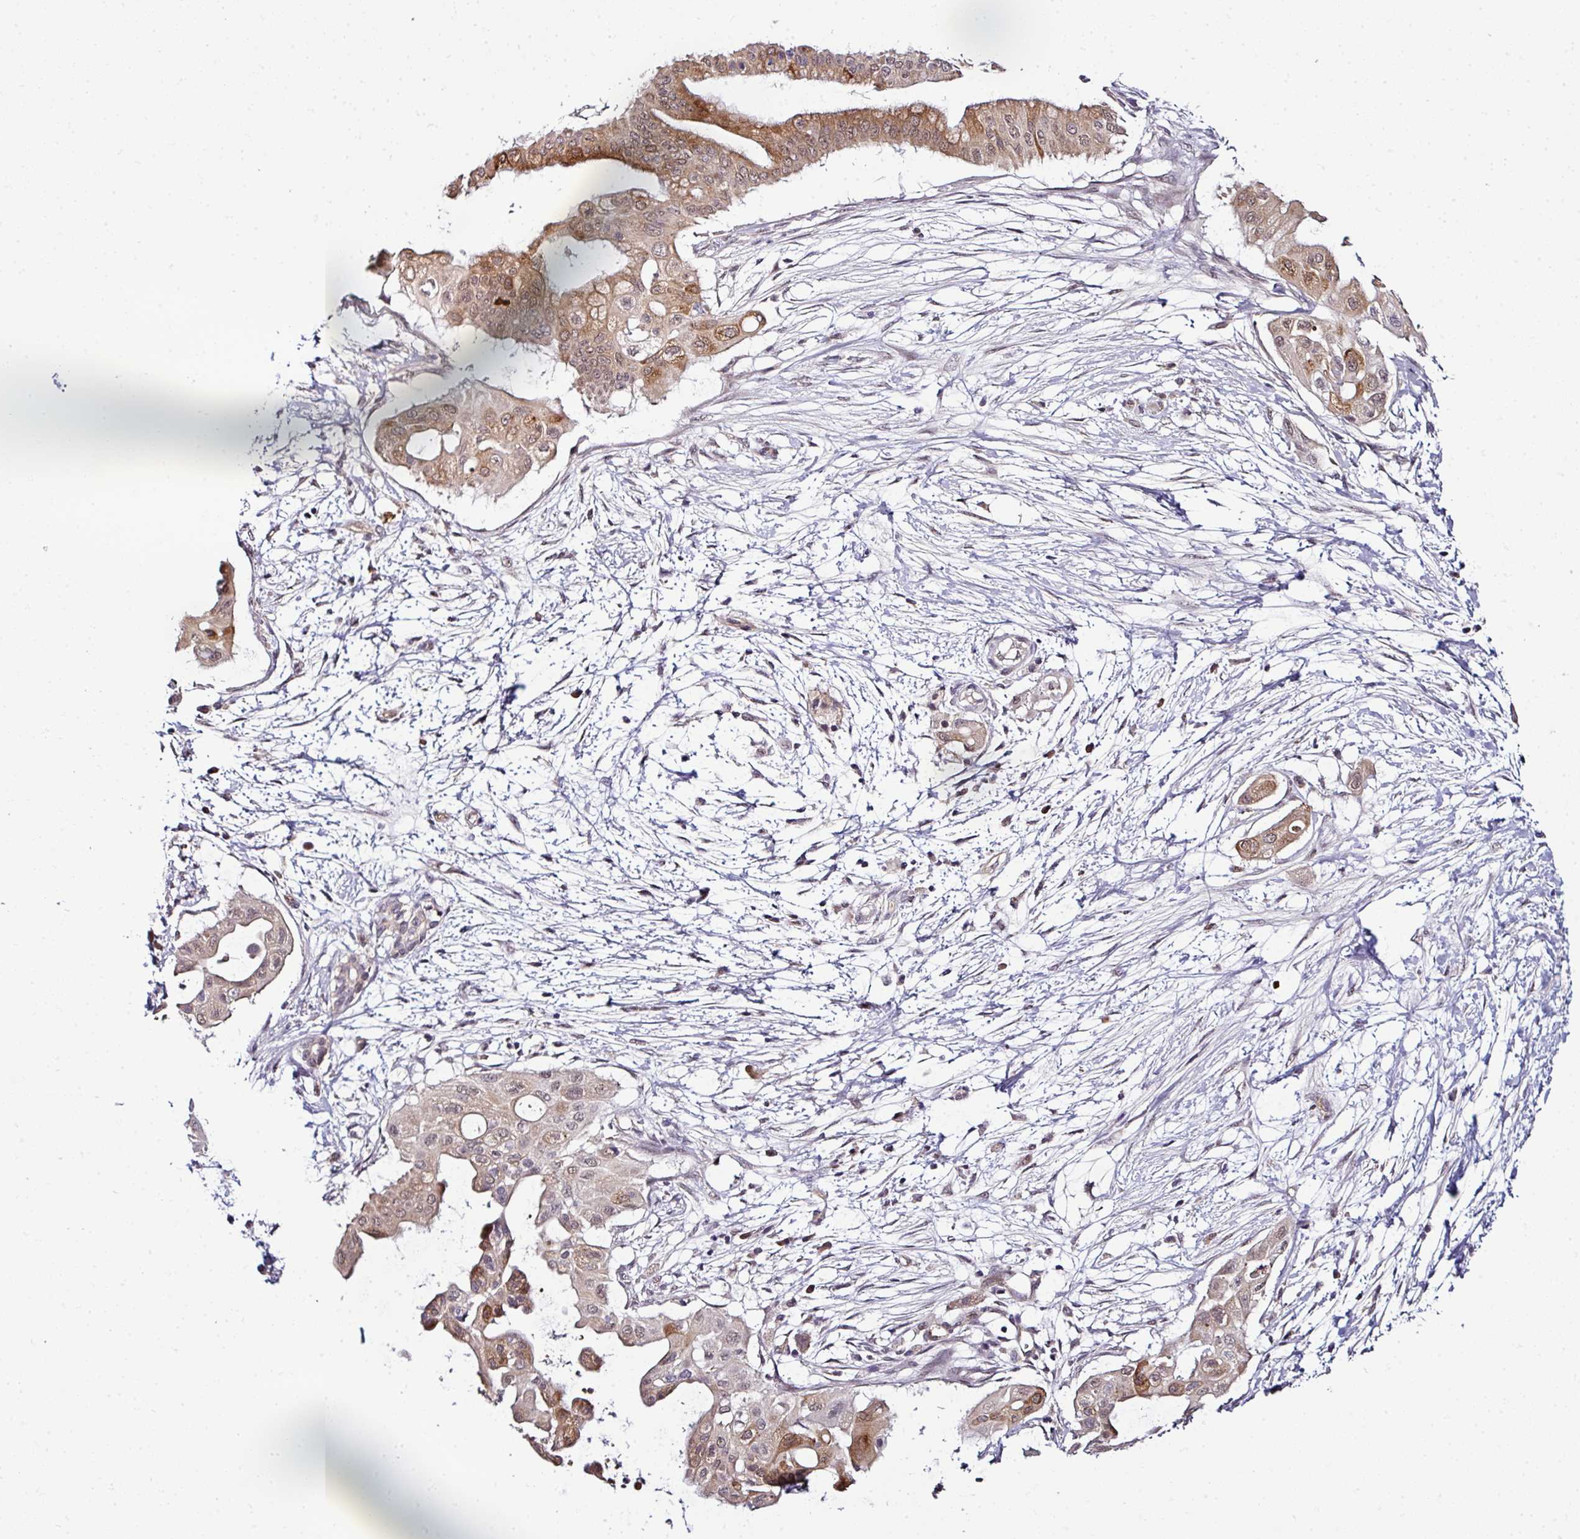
{"staining": {"intensity": "moderate", "quantity": ">75%", "location": "cytoplasmic/membranous,nuclear"}, "tissue": "pancreatic cancer", "cell_type": "Tumor cells", "image_type": "cancer", "snomed": [{"axis": "morphology", "description": "Adenocarcinoma, NOS"}, {"axis": "topography", "description": "Pancreas"}], "caption": "Immunohistochemical staining of pancreatic cancer (adenocarcinoma) exhibits medium levels of moderate cytoplasmic/membranous and nuclear staining in approximately >75% of tumor cells.", "gene": "NAPSA", "patient": {"sex": "male", "age": 68}}